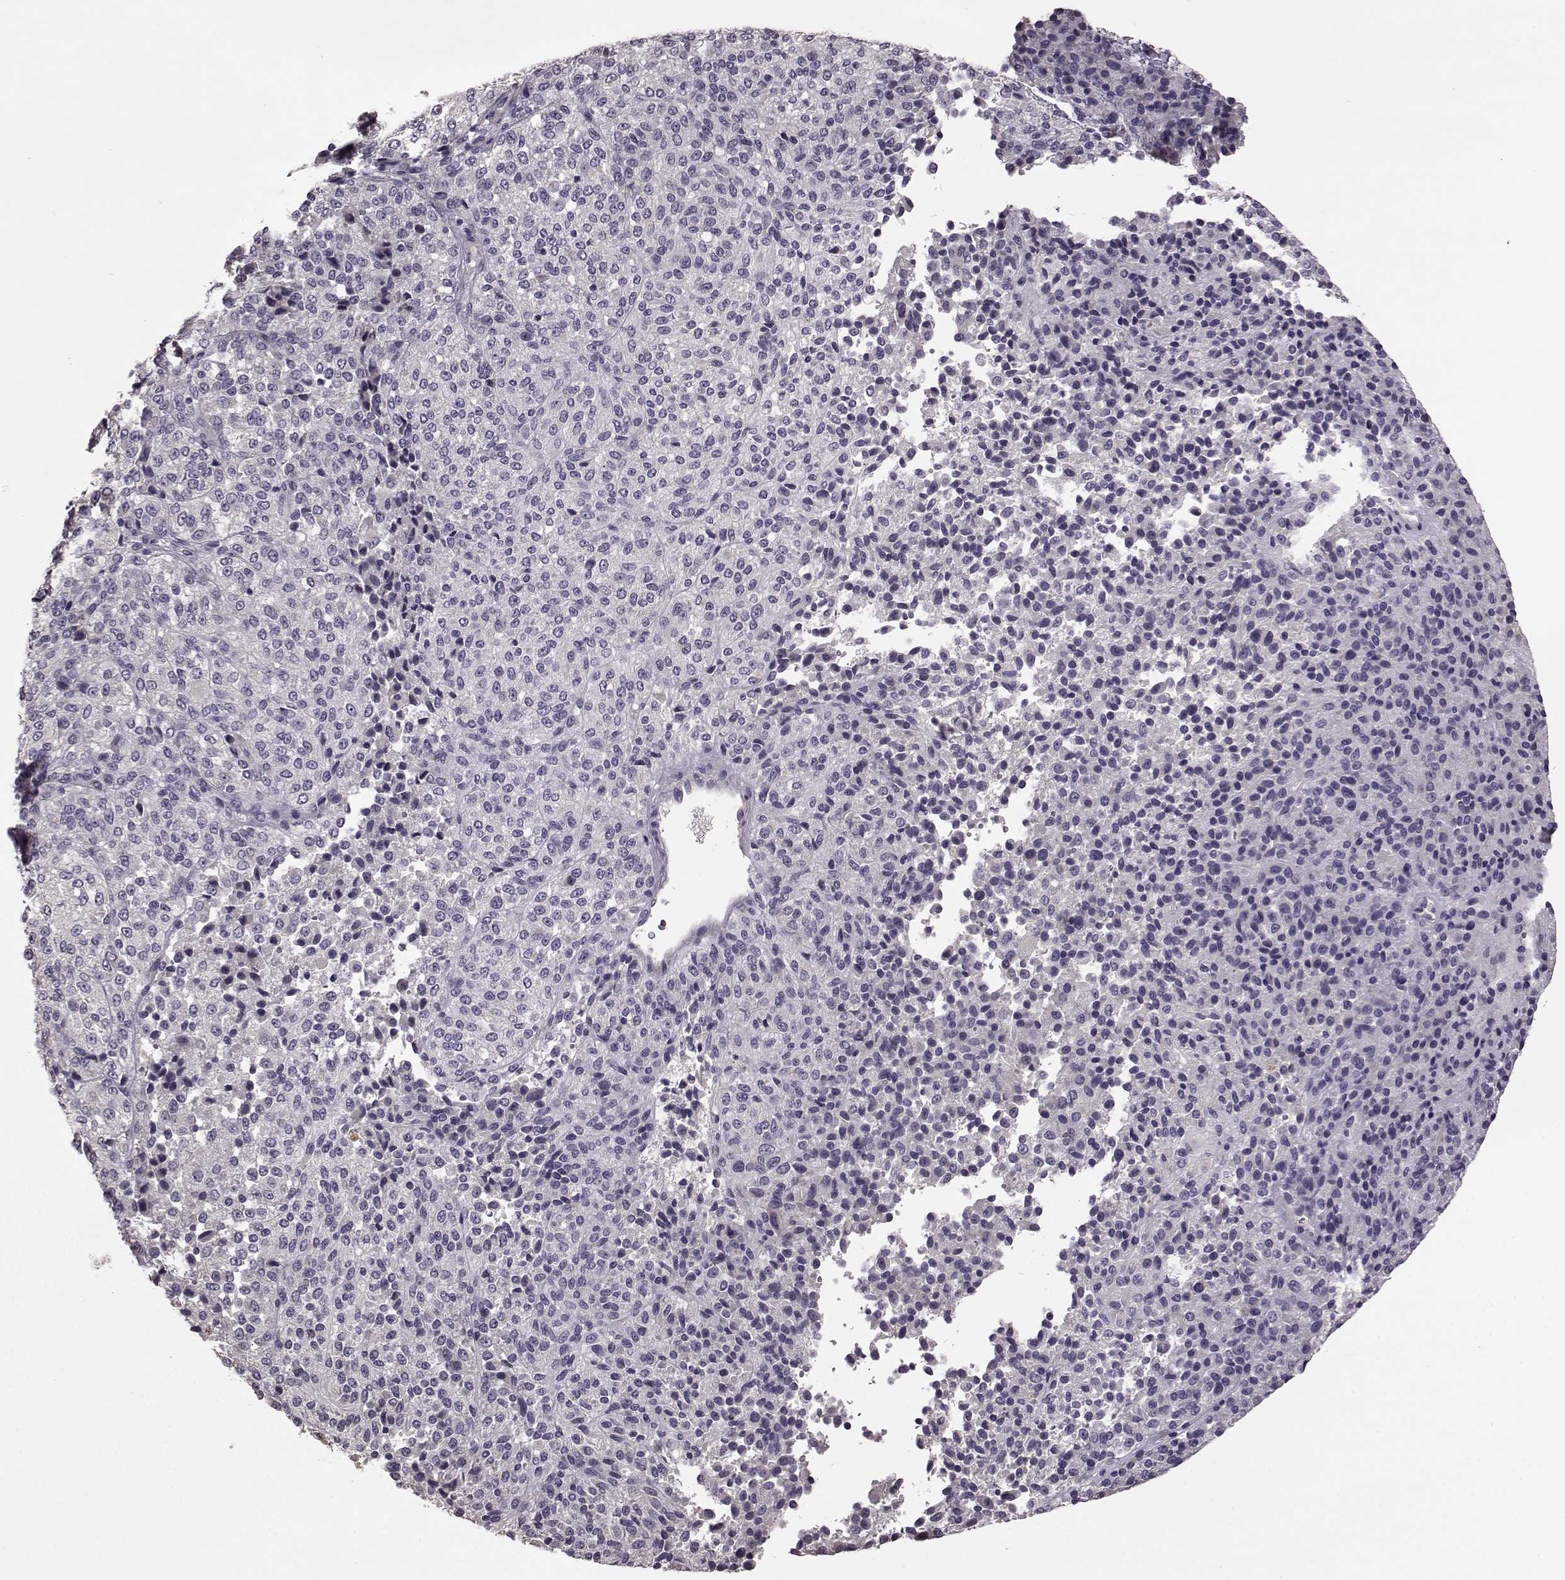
{"staining": {"intensity": "negative", "quantity": "none", "location": "none"}, "tissue": "melanoma", "cell_type": "Tumor cells", "image_type": "cancer", "snomed": [{"axis": "morphology", "description": "Malignant melanoma, Metastatic site"}, {"axis": "topography", "description": "Brain"}], "caption": "This photomicrograph is of malignant melanoma (metastatic site) stained with IHC to label a protein in brown with the nuclei are counter-stained blue. There is no positivity in tumor cells. Nuclei are stained in blue.", "gene": "SLC52A3", "patient": {"sex": "female", "age": 56}}